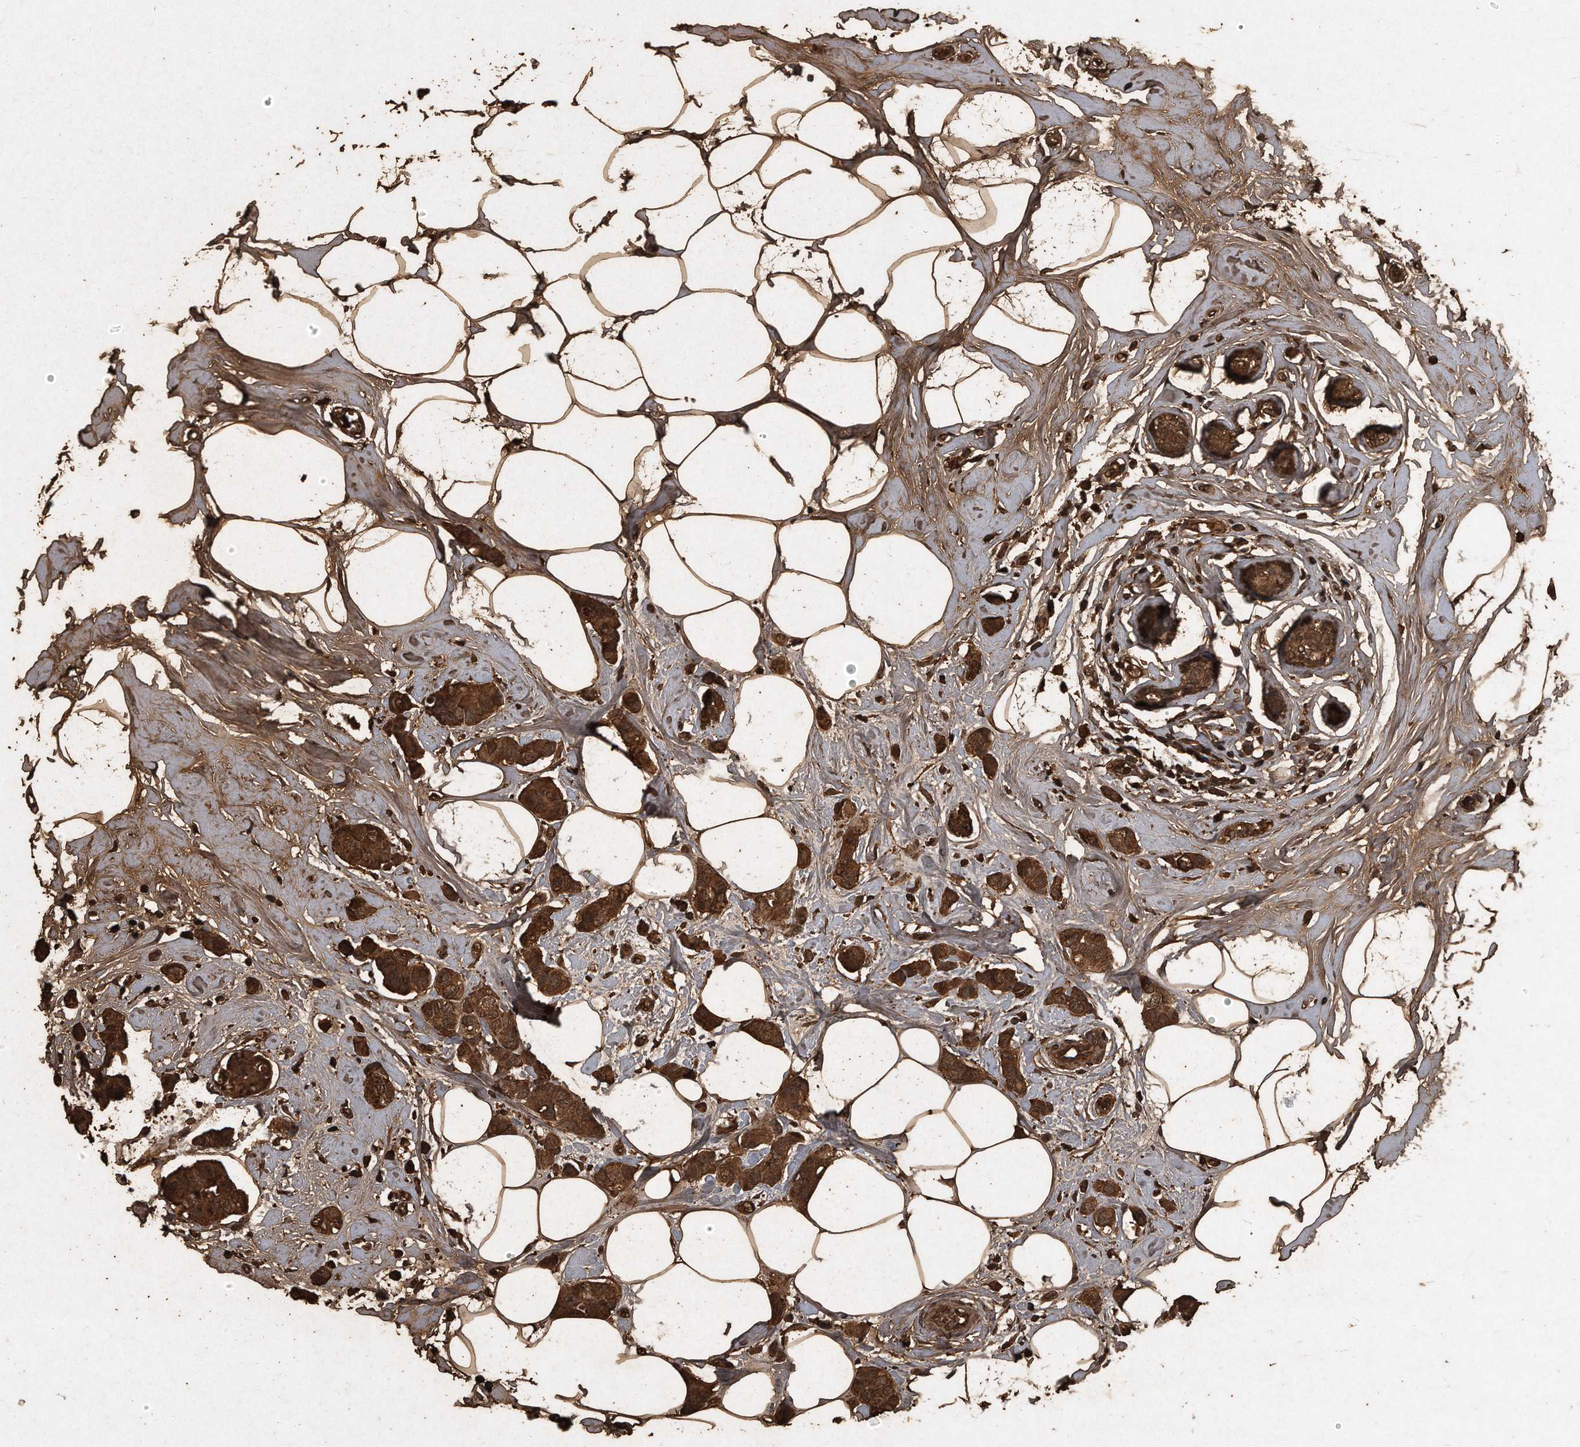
{"staining": {"intensity": "strong", "quantity": ">75%", "location": "cytoplasmic/membranous,nuclear"}, "tissue": "breast cancer", "cell_type": "Tumor cells", "image_type": "cancer", "snomed": [{"axis": "morphology", "description": "Normal tissue, NOS"}, {"axis": "morphology", "description": "Duct carcinoma"}, {"axis": "topography", "description": "Breast"}], "caption": "Immunohistochemical staining of breast cancer exhibits high levels of strong cytoplasmic/membranous and nuclear positivity in about >75% of tumor cells. (DAB (3,3'-diaminobenzidine) IHC, brown staining for protein, blue staining for nuclei).", "gene": "CFLAR", "patient": {"sex": "female", "age": 50}}